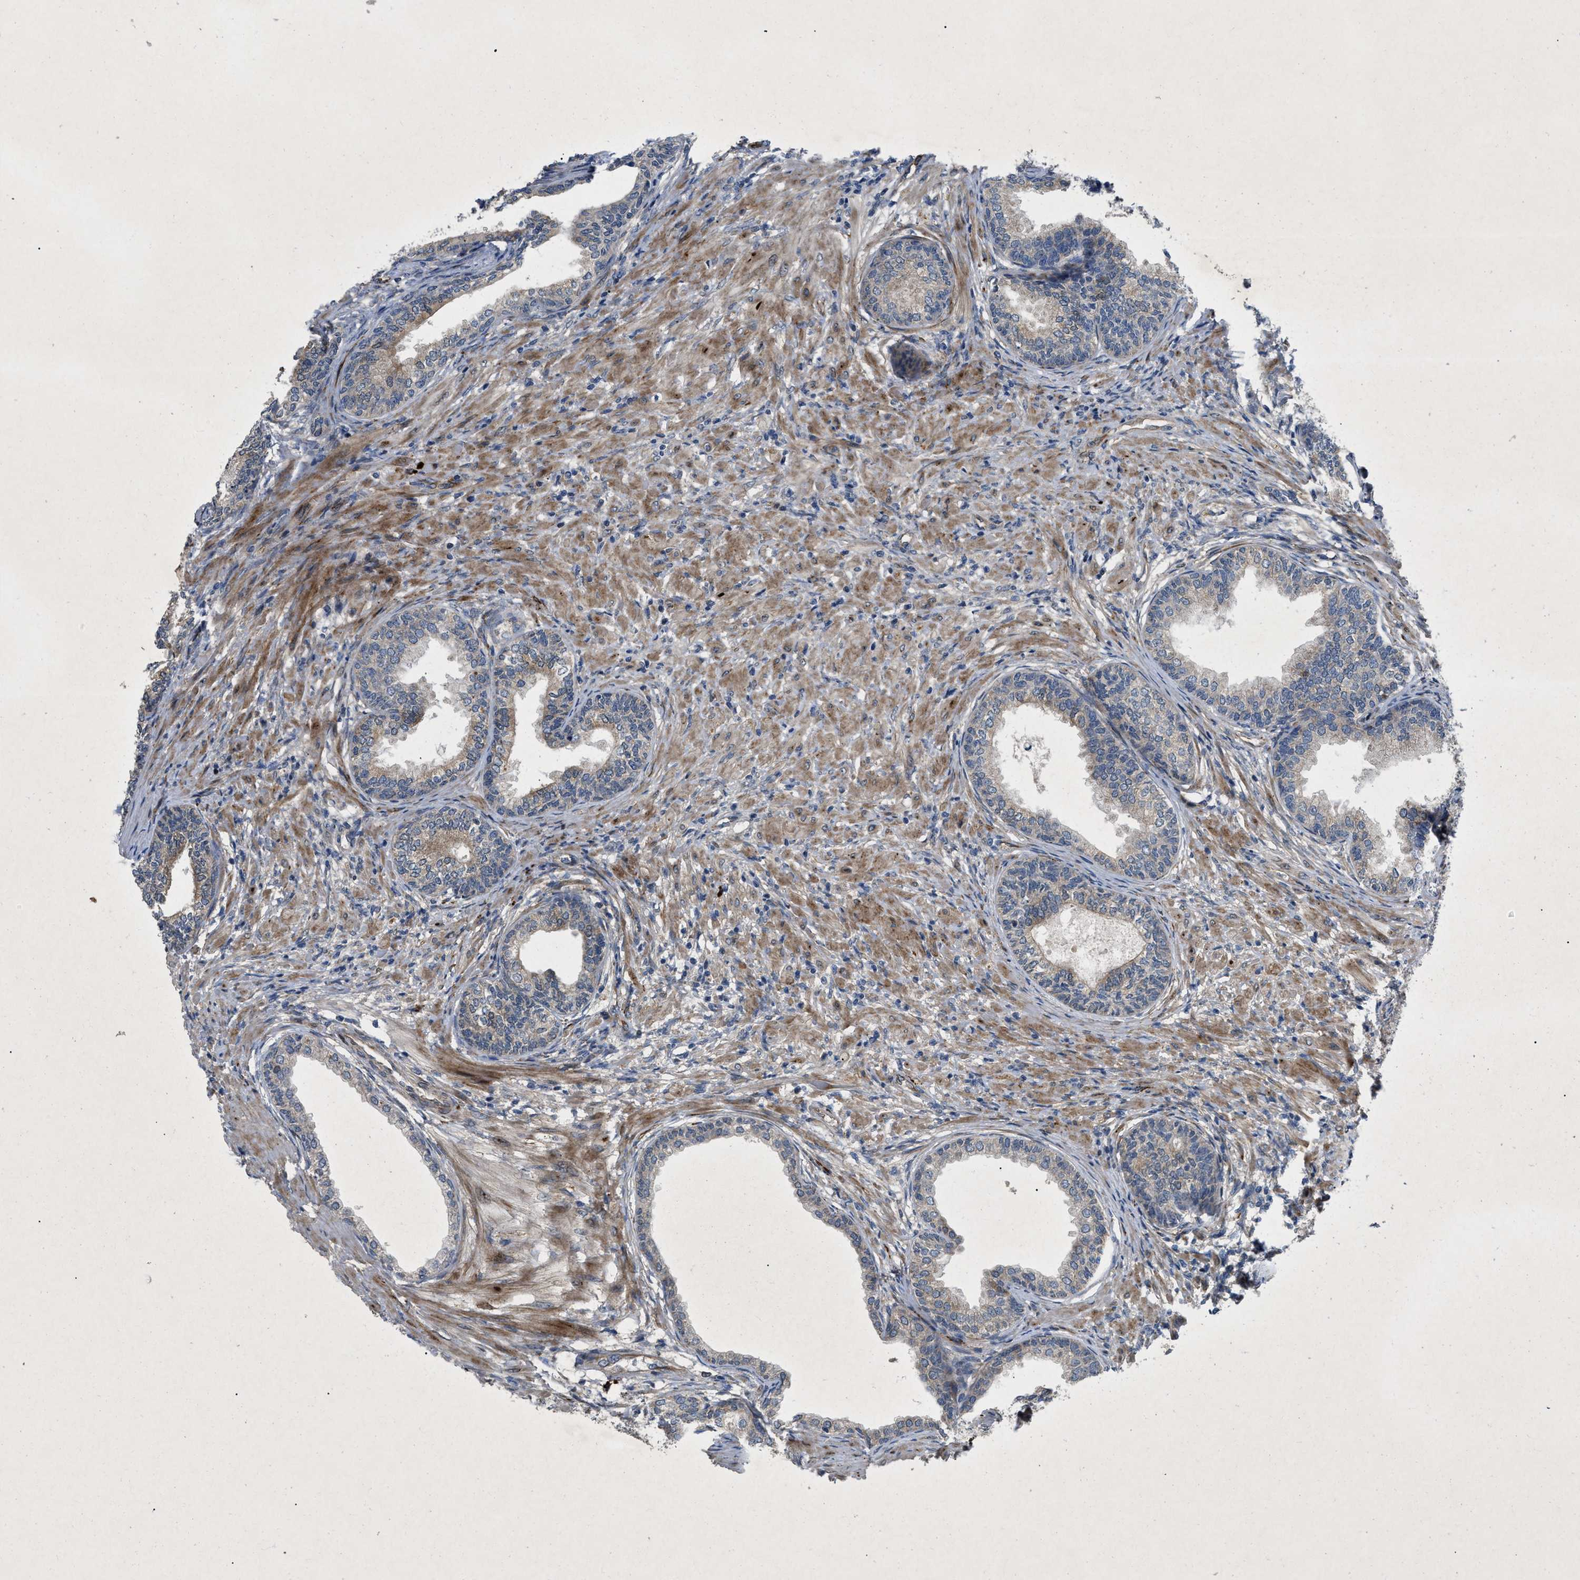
{"staining": {"intensity": "weak", "quantity": "25%-75%", "location": "cytoplasmic/membranous"}, "tissue": "prostate", "cell_type": "Glandular cells", "image_type": "normal", "snomed": [{"axis": "morphology", "description": "Normal tissue, NOS"}, {"axis": "topography", "description": "Prostate"}], "caption": "About 25%-75% of glandular cells in benign prostate exhibit weak cytoplasmic/membranous protein expression as visualized by brown immunohistochemical staining.", "gene": "HSPA12B", "patient": {"sex": "male", "age": 76}}